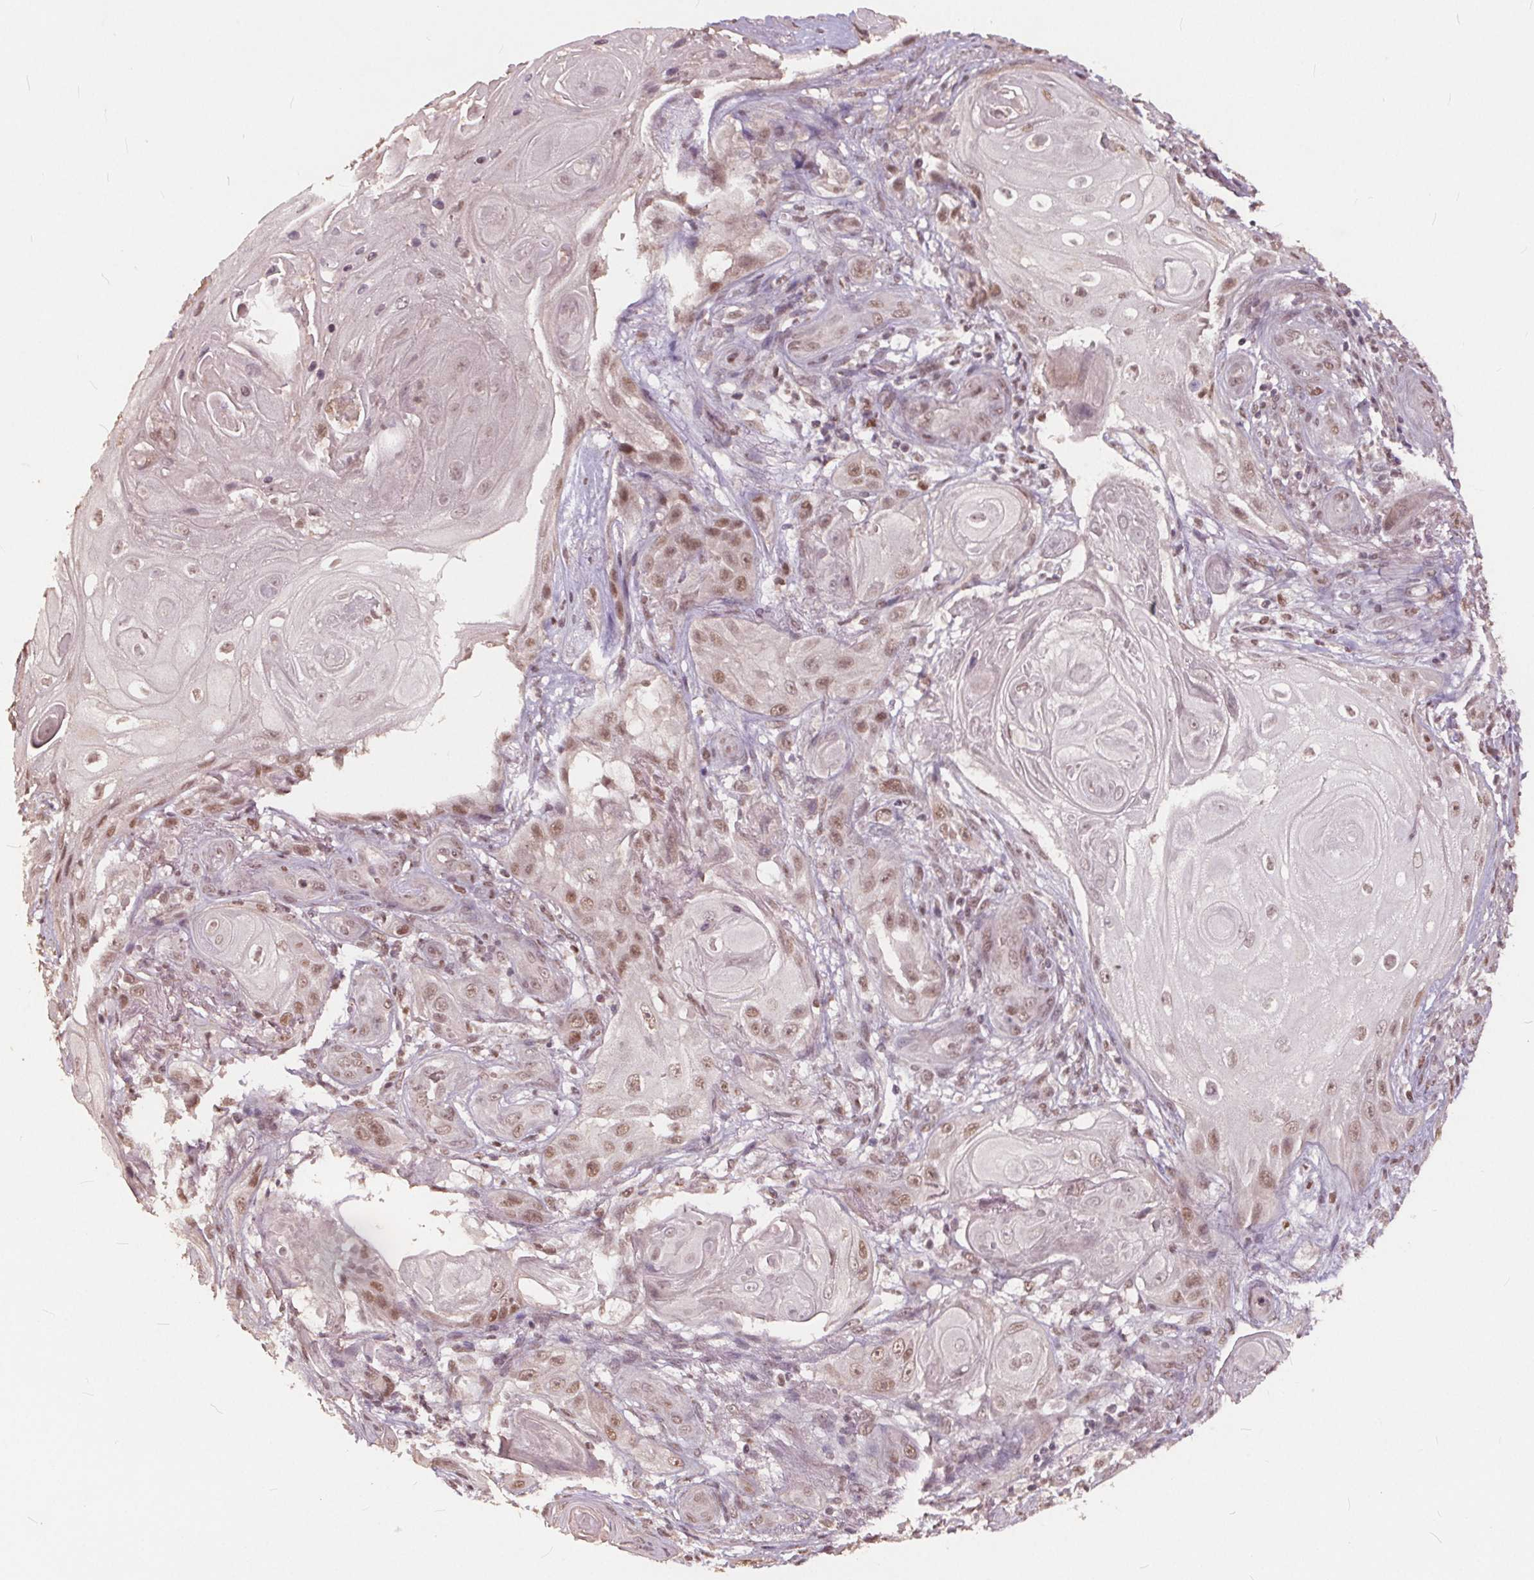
{"staining": {"intensity": "moderate", "quantity": ">75%", "location": "nuclear"}, "tissue": "skin cancer", "cell_type": "Tumor cells", "image_type": "cancer", "snomed": [{"axis": "morphology", "description": "Squamous cell carcinoma, NOS"}, {"axis": "topography", "description": "Skin"}], "caption": "DAB immunohistochemical staining of human skin cancer (squamous cell carcinoma) displays moderate nuclear protein expression in about >75% of tumor cells. (DAB IHC with brightfield microscopy, high magnification).", "gene": "DNMT3B", "patient": {"sex": "male", "age": 62}}